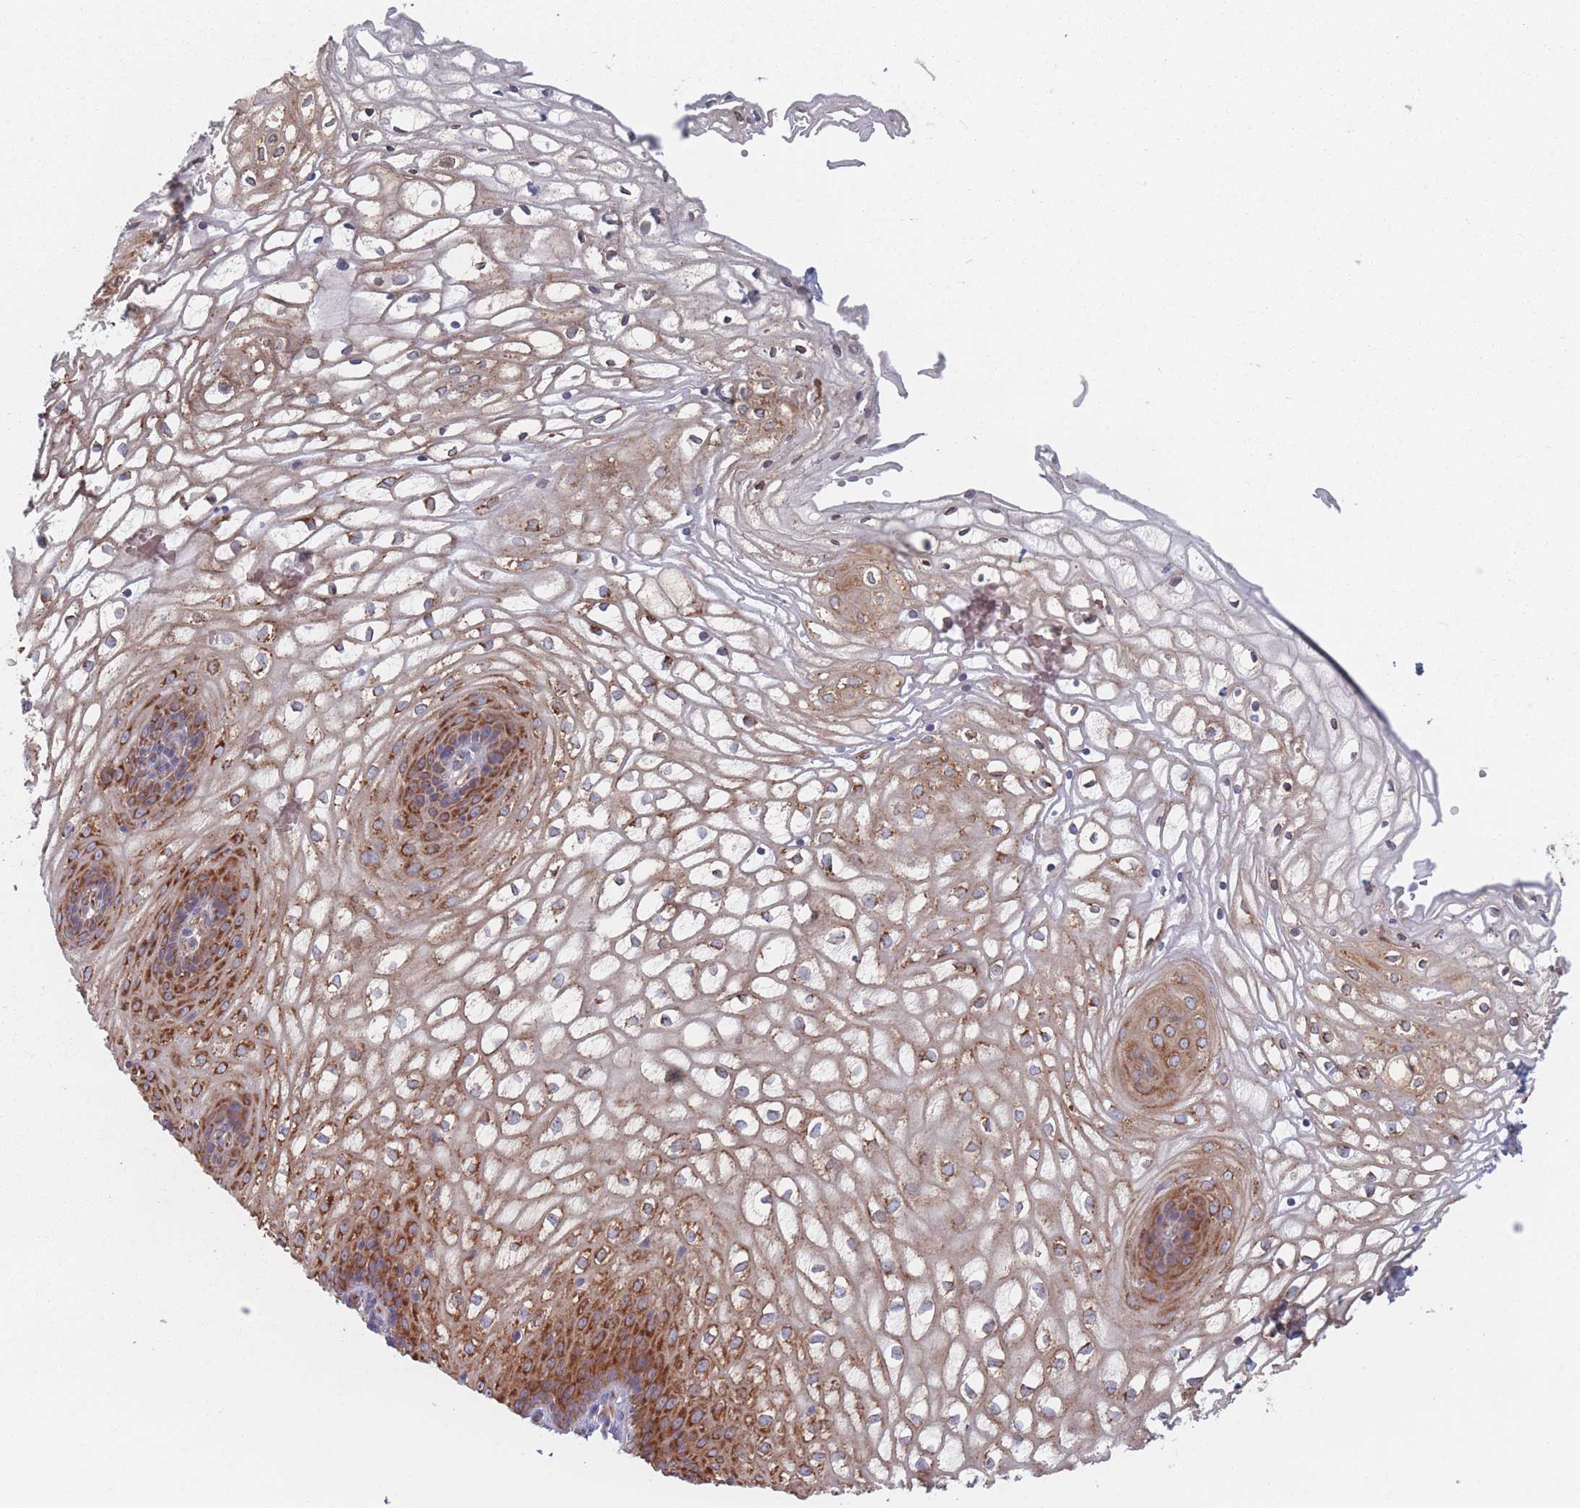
{"staining": {"intensity": "strong", "quantity": ">75%", "location": "cytoplasmic/membranous"}, "tissue": "vagina", "cell_type": "Squamous epithelial cells", "image_type": "normal", "snomed": [{"axis": "morphology", "description": "Normal tissue, NOS"}, {"axis": "topography", "description": "Vagina"}], "caption": "Immunohistochemistry (IHC) of normal human vagina displays high levels of strong cytoplasmic/membranous expression in about >75% of squamous epithelial cells. The protein is stained brown, and the nuclei are stained in blue (DAB IHC with brightfield microscopy, high magnification).", "gene": "EEF1B2", "patient": {"sex": "female", "age": 34}}